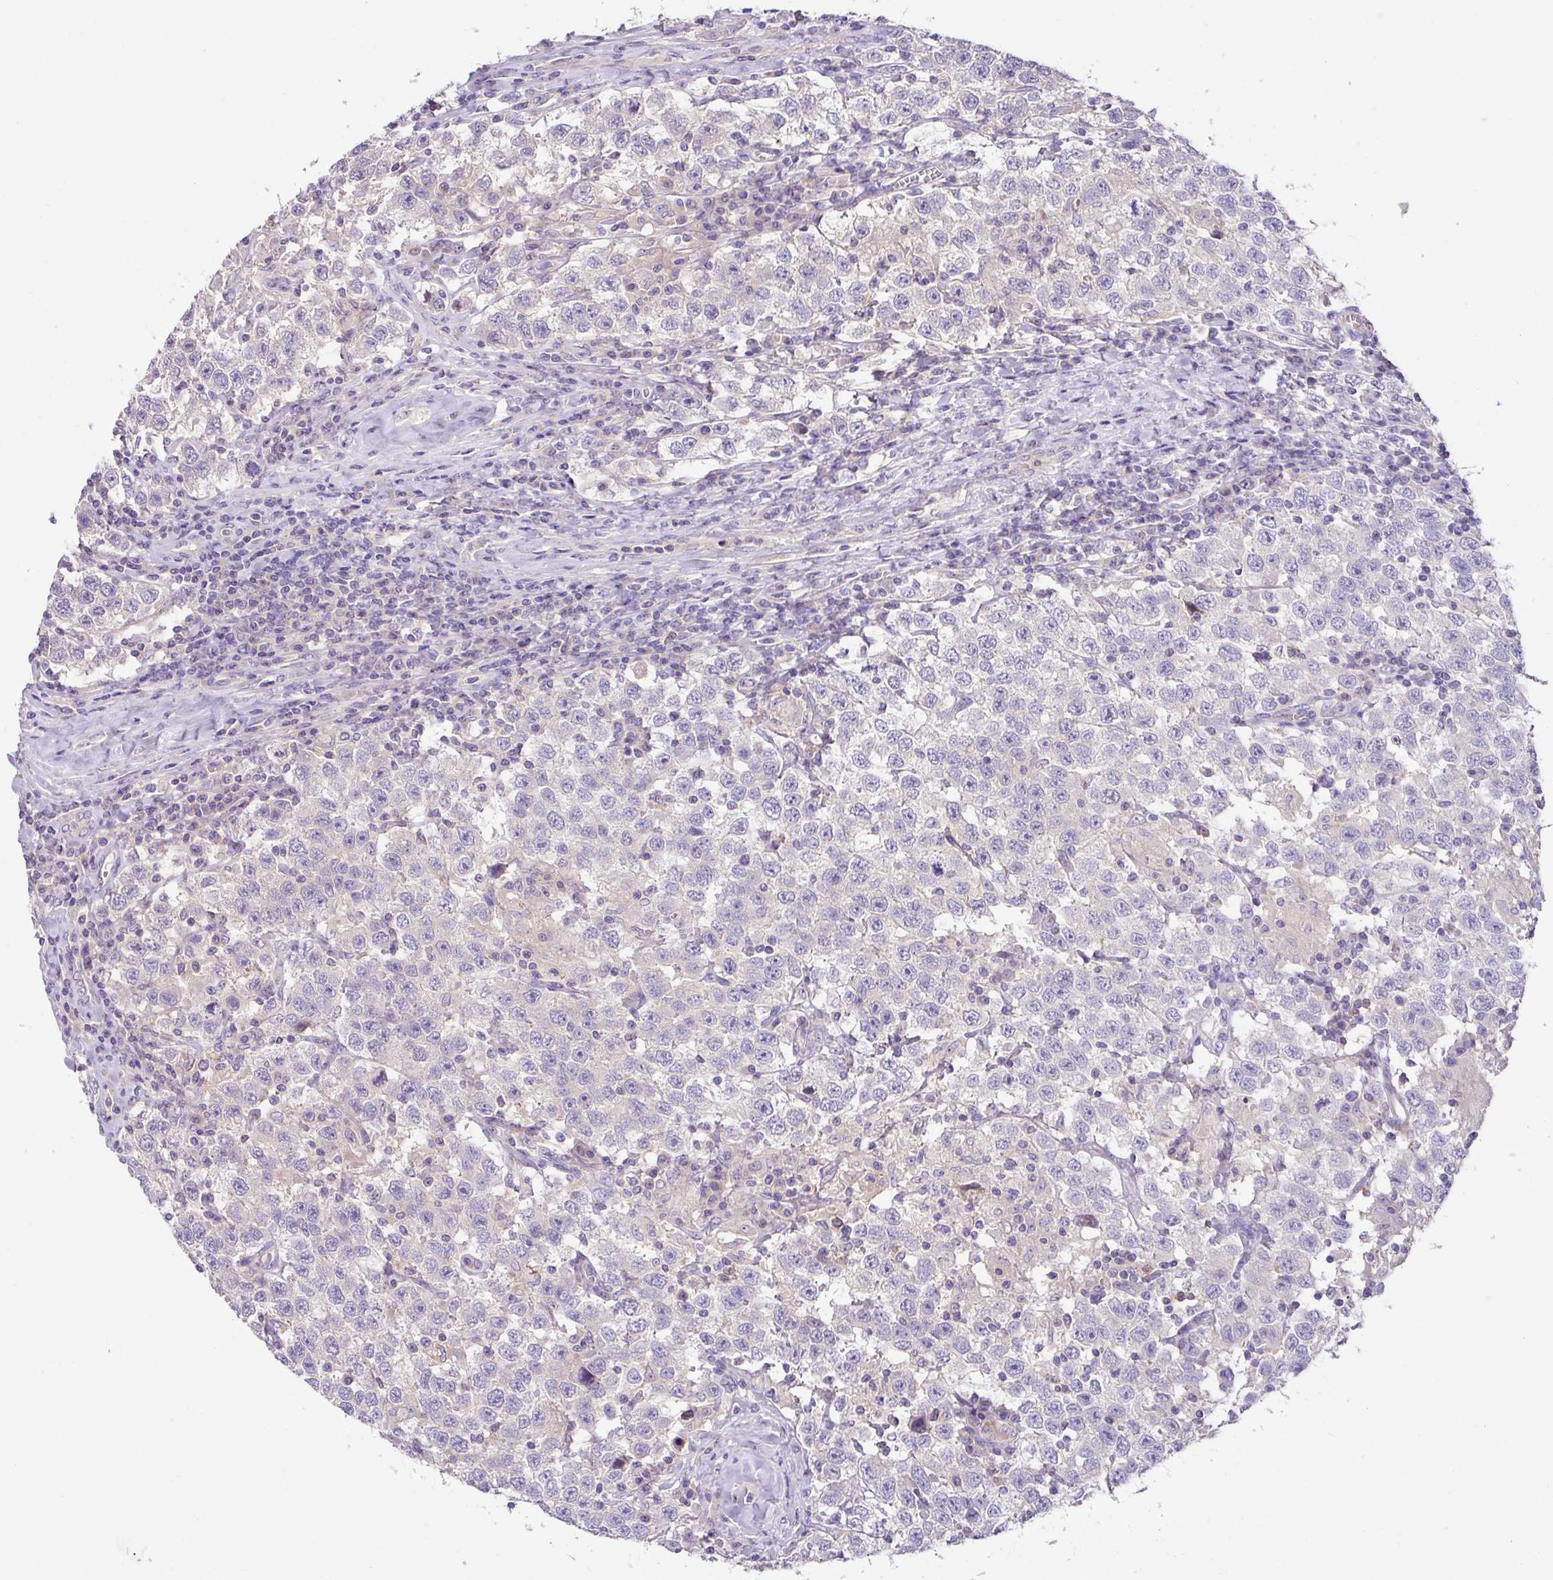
{"staining": {"intensity": "negative", "quantity": "none", "location": "none"}, "tissue": "testis cancer", "cell_type": "Tumor cells", "image_type": "cancer", "snomed": [{"axis": "morphology", "description": "Seminoma, NOS"}, {"axis": "topography", "description": "Testis"}], "caption": "Testis seminoma stained for a protein using immunohistochemistry demonstrates no expression tumor cells.", "gene": "HOXC13", "patient": {"sex": "male", "age": 41}}